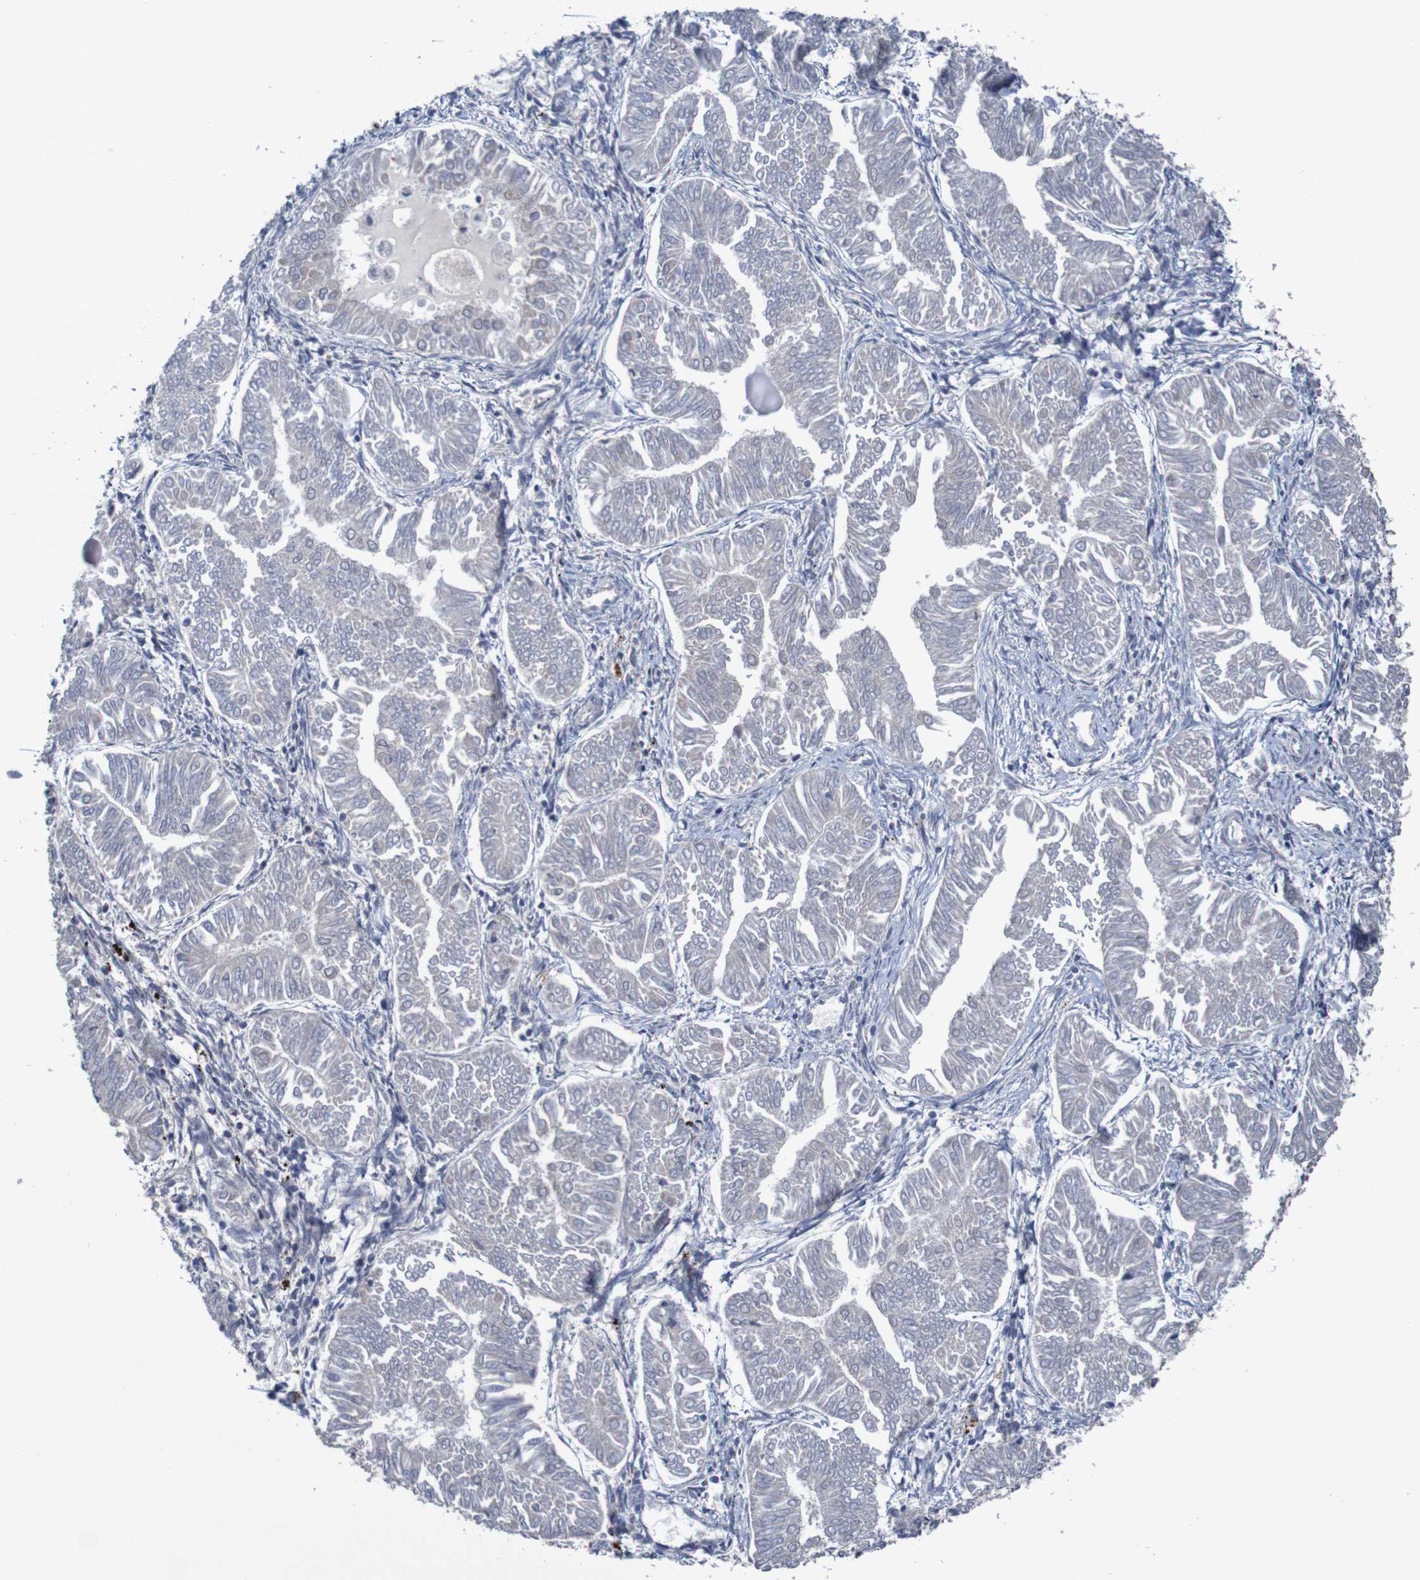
{"staining": {"intensity": "negative", "quantity": "none", "location": "none"}, "tissue": "endometrial cancer", "cell_type": "Tumor cells", "image_type": "cancer", "snomed": [{"axis": "morphology", "description": "Adenocarcinoma, NOS"}, {"axis": "topography", "description": "Endometrium"}], "caption": "DAB immunohistochemical staining of human endometrial cancer (adenocarcinoma) displays no significant staining in tumor cells. The staining is performed using DAB brown chromogen with nuclei counter-stained in using hematoxylin.", "gene": "ANGPT4", "patient": {"sex": "female", "age": 53}}